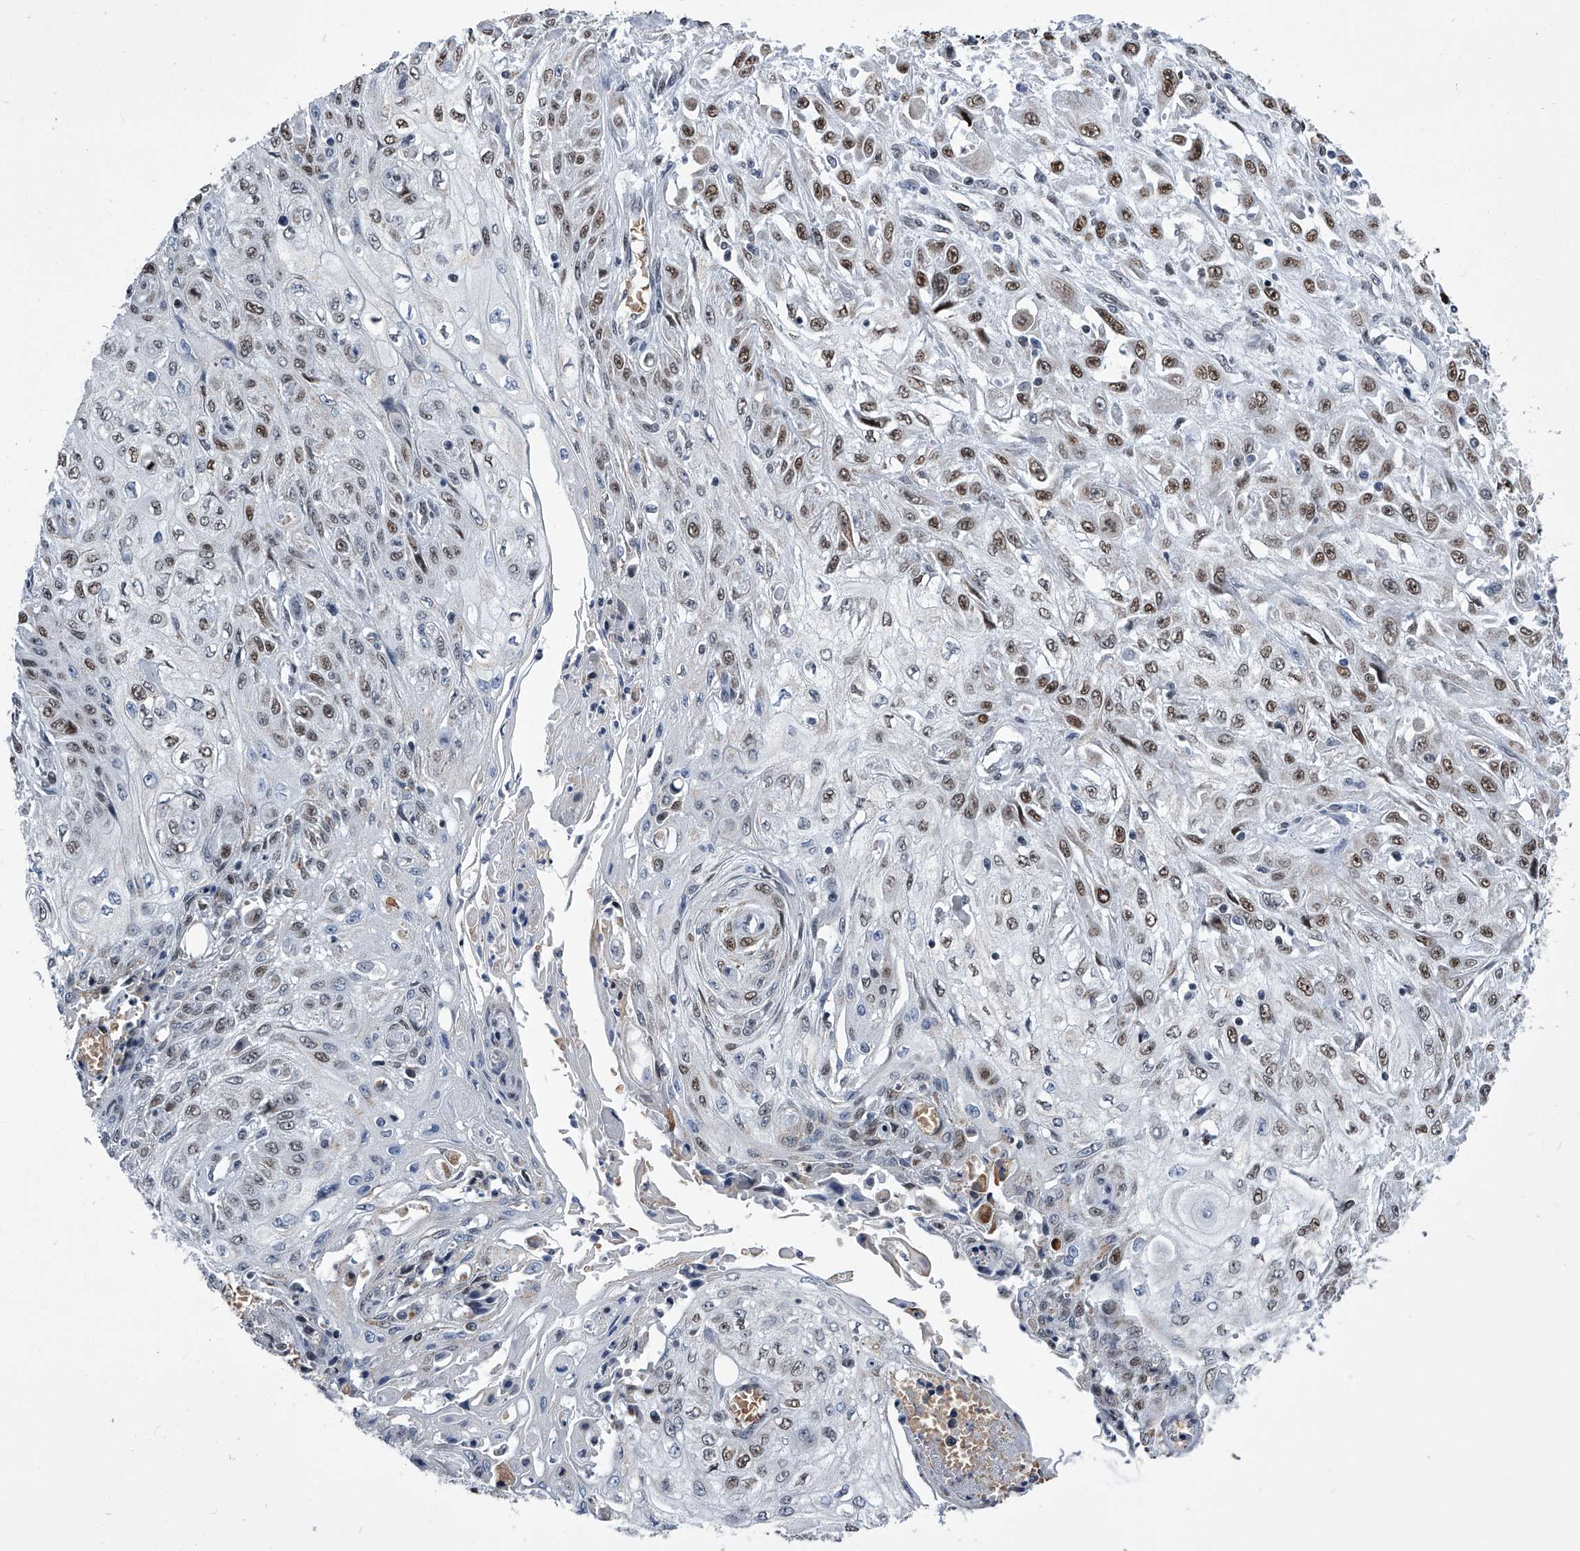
{"staining": {"intensity": "moderate", "quantity": ">75%", "location": "nuclear"}, "tissue": "skin cancer", "cell_type": "Tumor cells", "image_type": "cancer", "snomed": [{"axis": "morphology", "description": "Squamous cell carcinoma, NOS"}, {"axis": "morphology", "description": "Squamous cell carcinoma, metastatic, NOS"}, {"axis": "topography", "description": "Skin"}, {"axis": "topography", "description": "Lymph node"}], "caption": "Skin cancer (squamous cell carcinoma) was stained to show a protein in brown. There is medium levels of moderate nuclear expression in about >75% of tumor cells. The staining was performed using DAB to visualize the protein expression in brown, while the nuclei were stained in blue with hematoxylin (Magnification: 20x).", "gene": "SIM2", "patient": {"sex": "male", "age": 75}}